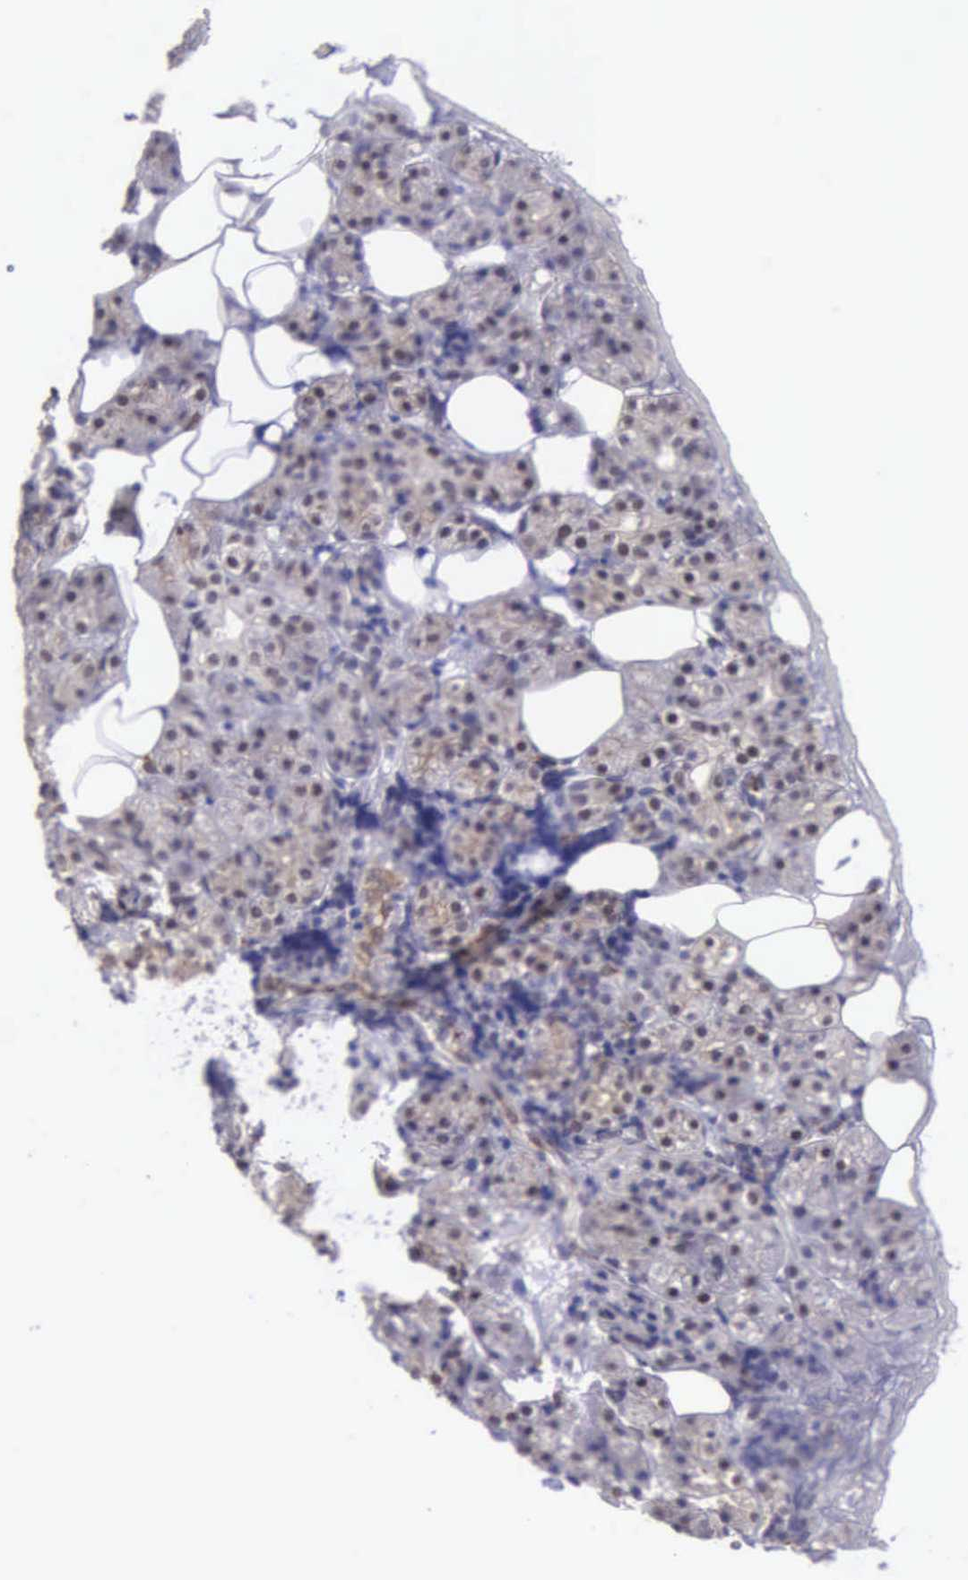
{"staining": {"intensity": "weak", "quantity": "25%-75%", "location": "cytoplasmic/membranous,nuclear"}, "tissue": "salivary gland", "cell_type": "Glandular cells", "image_type": "normal", "snomed": [{"axis": "morphology", "description": "Normal tissue, NOS"}, {"axis": "topography", "description": "Salivary gland"}], "caption": "Immunohistochemical staining of normal human salivary gland demonstrates 25%-75% levels of weak cytoplasmic/membranous,nuclear protein positivity in approximately 25%-75% of glandular cells. The staining was performed using DAB to visualize the protein expression in brown, while the nuclei were stained in blue with hematoxylin (Magnification: 20x).", "gene": "MORC2", "patient": {"sex": "female", "age": 55}}